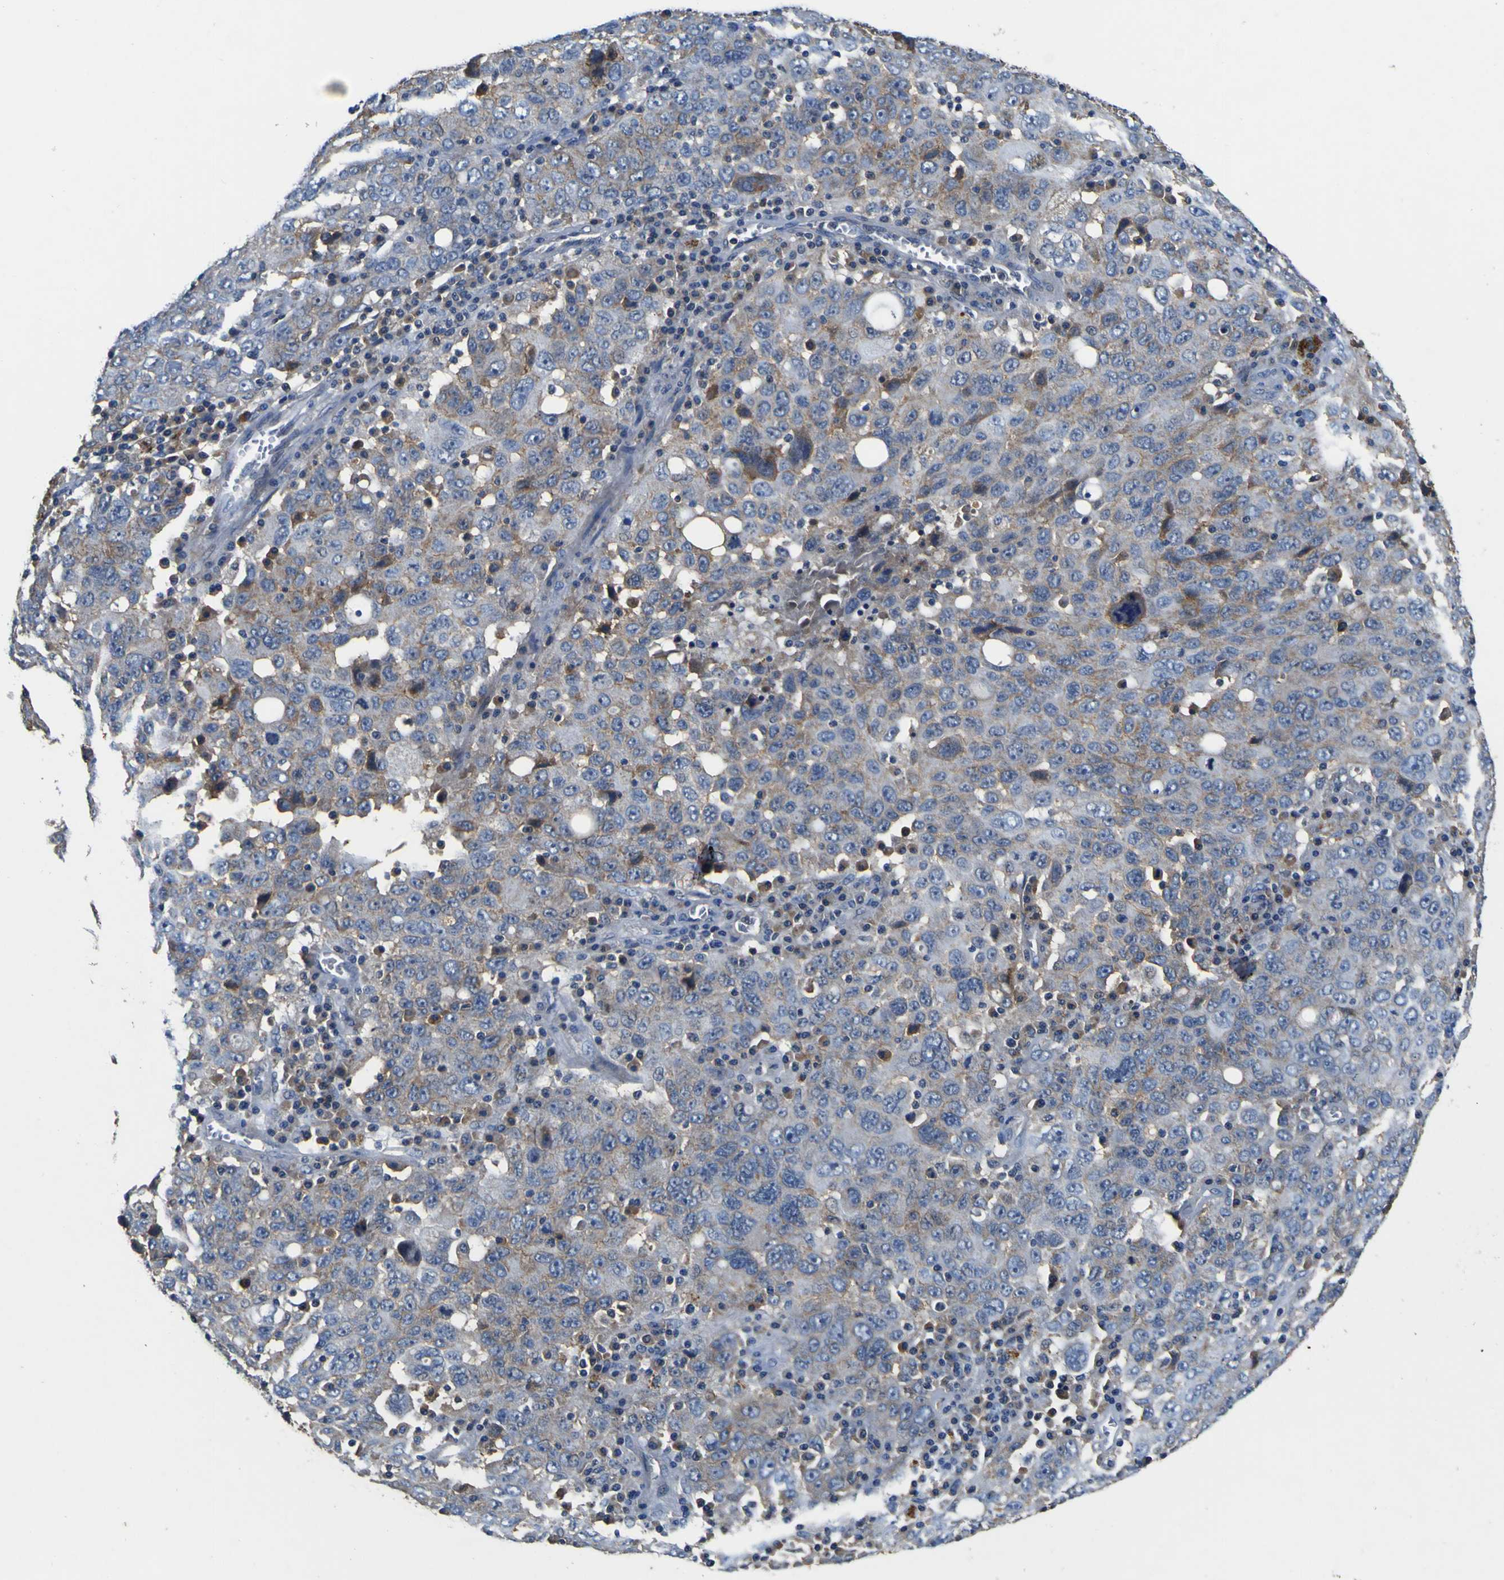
{"staining": {"intensity": "weak", "quantity": "<25%", "location": "cytoplasmic/membranous"}, "tissue": "ovarian cancer", "cell_type": "Tumor cells", "image_type": "cancer", "snomed": [{"axis": "morphology", "description": "Carcinoma, endometroid"}, {"axis": "topography", "description": "Ovary"}], "caption": "Micrograph shows no protein staining in tumor cells of endometroid carcinoma (ovarian) tissue.", "gene": "EPHB4", "patient": {"sex": "female", "age": 62}}